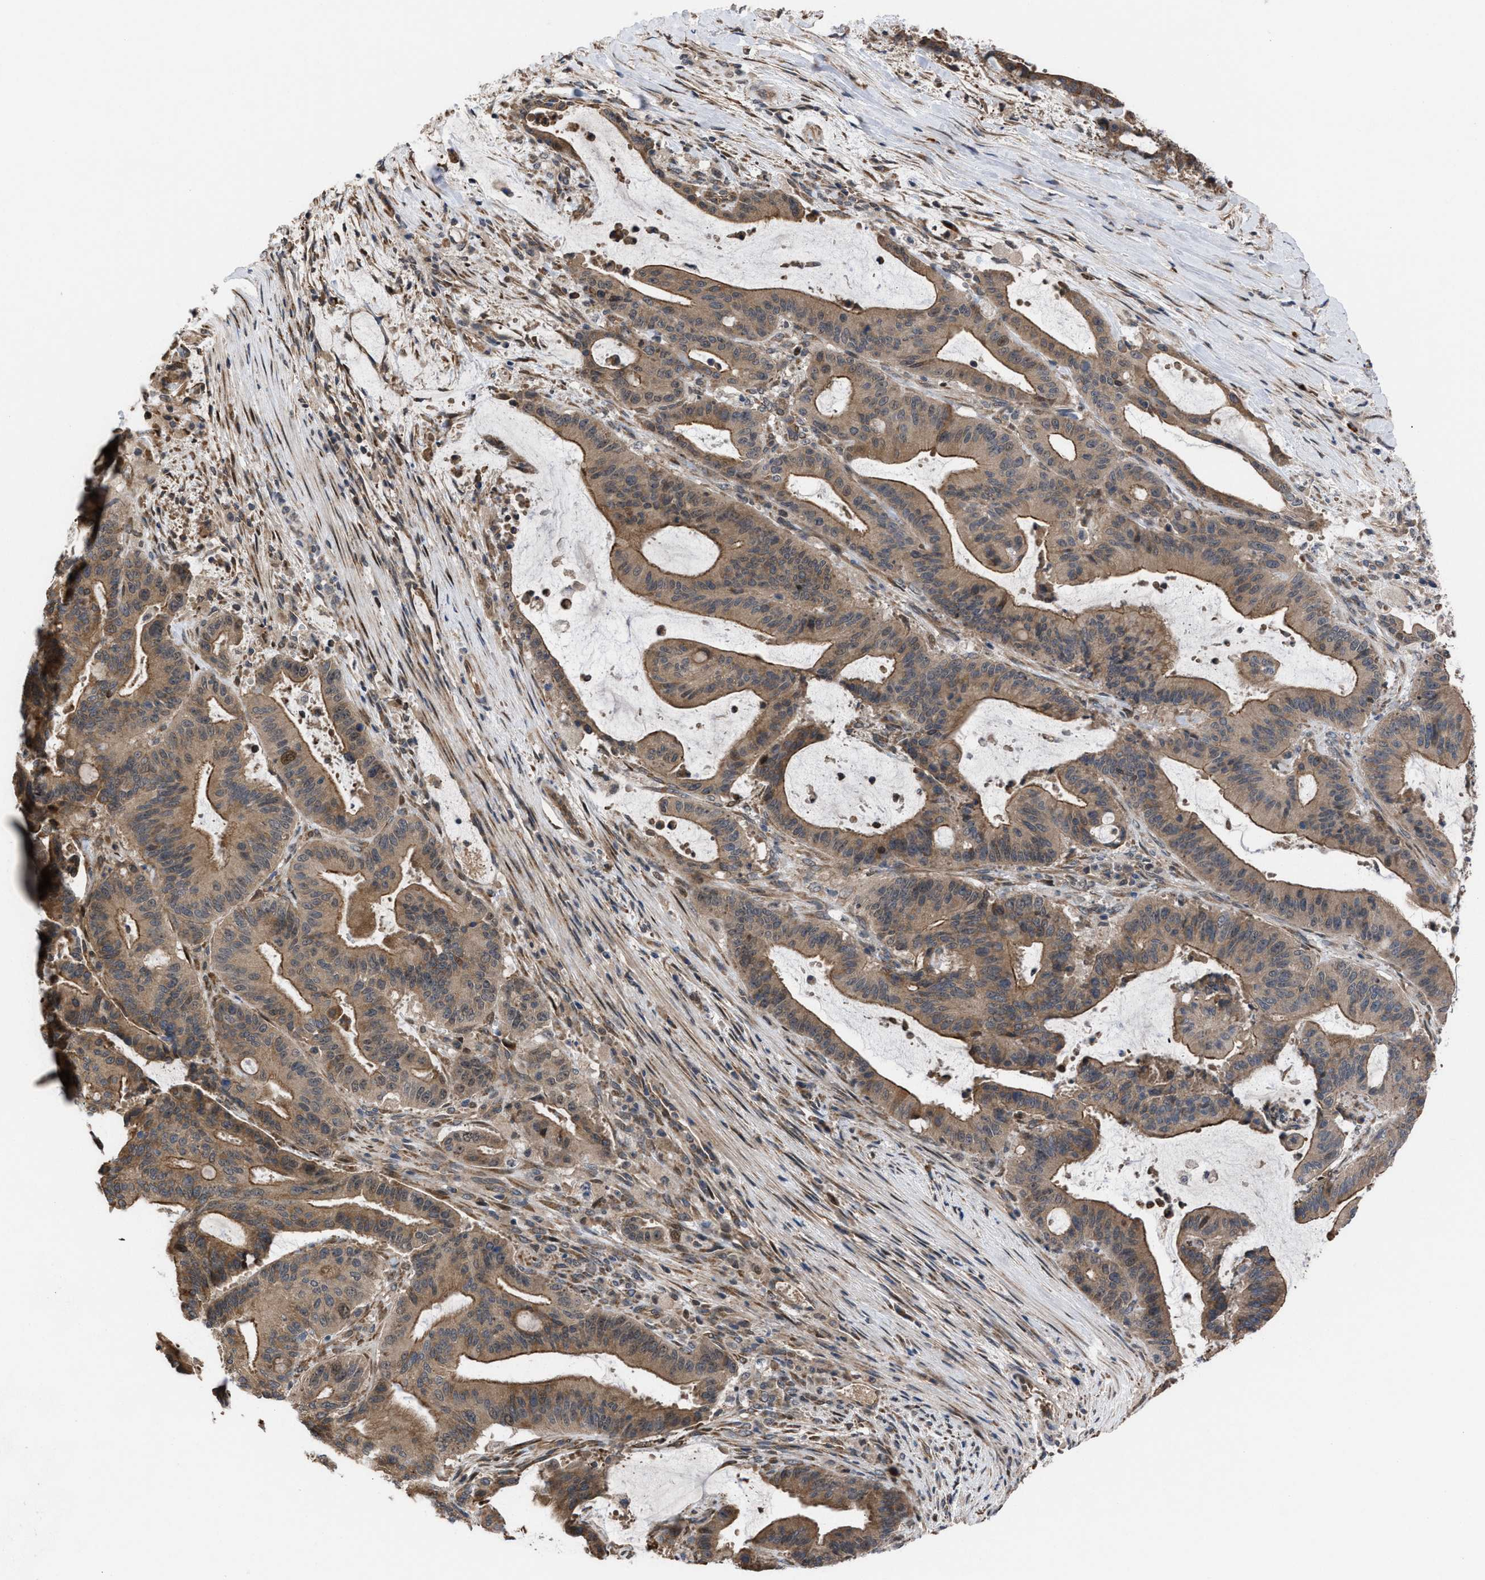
{"staining": {"intensity": "weak", "quantity": ">75%", "location": "cytoplasmic/membranous"}, "tissue": "liver cancer", "cell_type": "Tumor cells", "image_type": "cancer", "snomed": [{"axis": "morphology", "description": "Normal tissue, NOS"}, {"axis": "morphology", "description": "Cholangiocarcinoma"}, {"axis": "topography", "description": "Liver"}, {"axis": "topography", "description": "Peripheral nerve tissue"}], "caption": "There is low levels of weak cytoplasmic/membranous staining in tumor cells of cholangiocarcinoma (liver), as demonstrated by immunohistochemical staining (brown color).", "gene": "TP53BP2", "patient": {"sex": "female", "age": 73}}